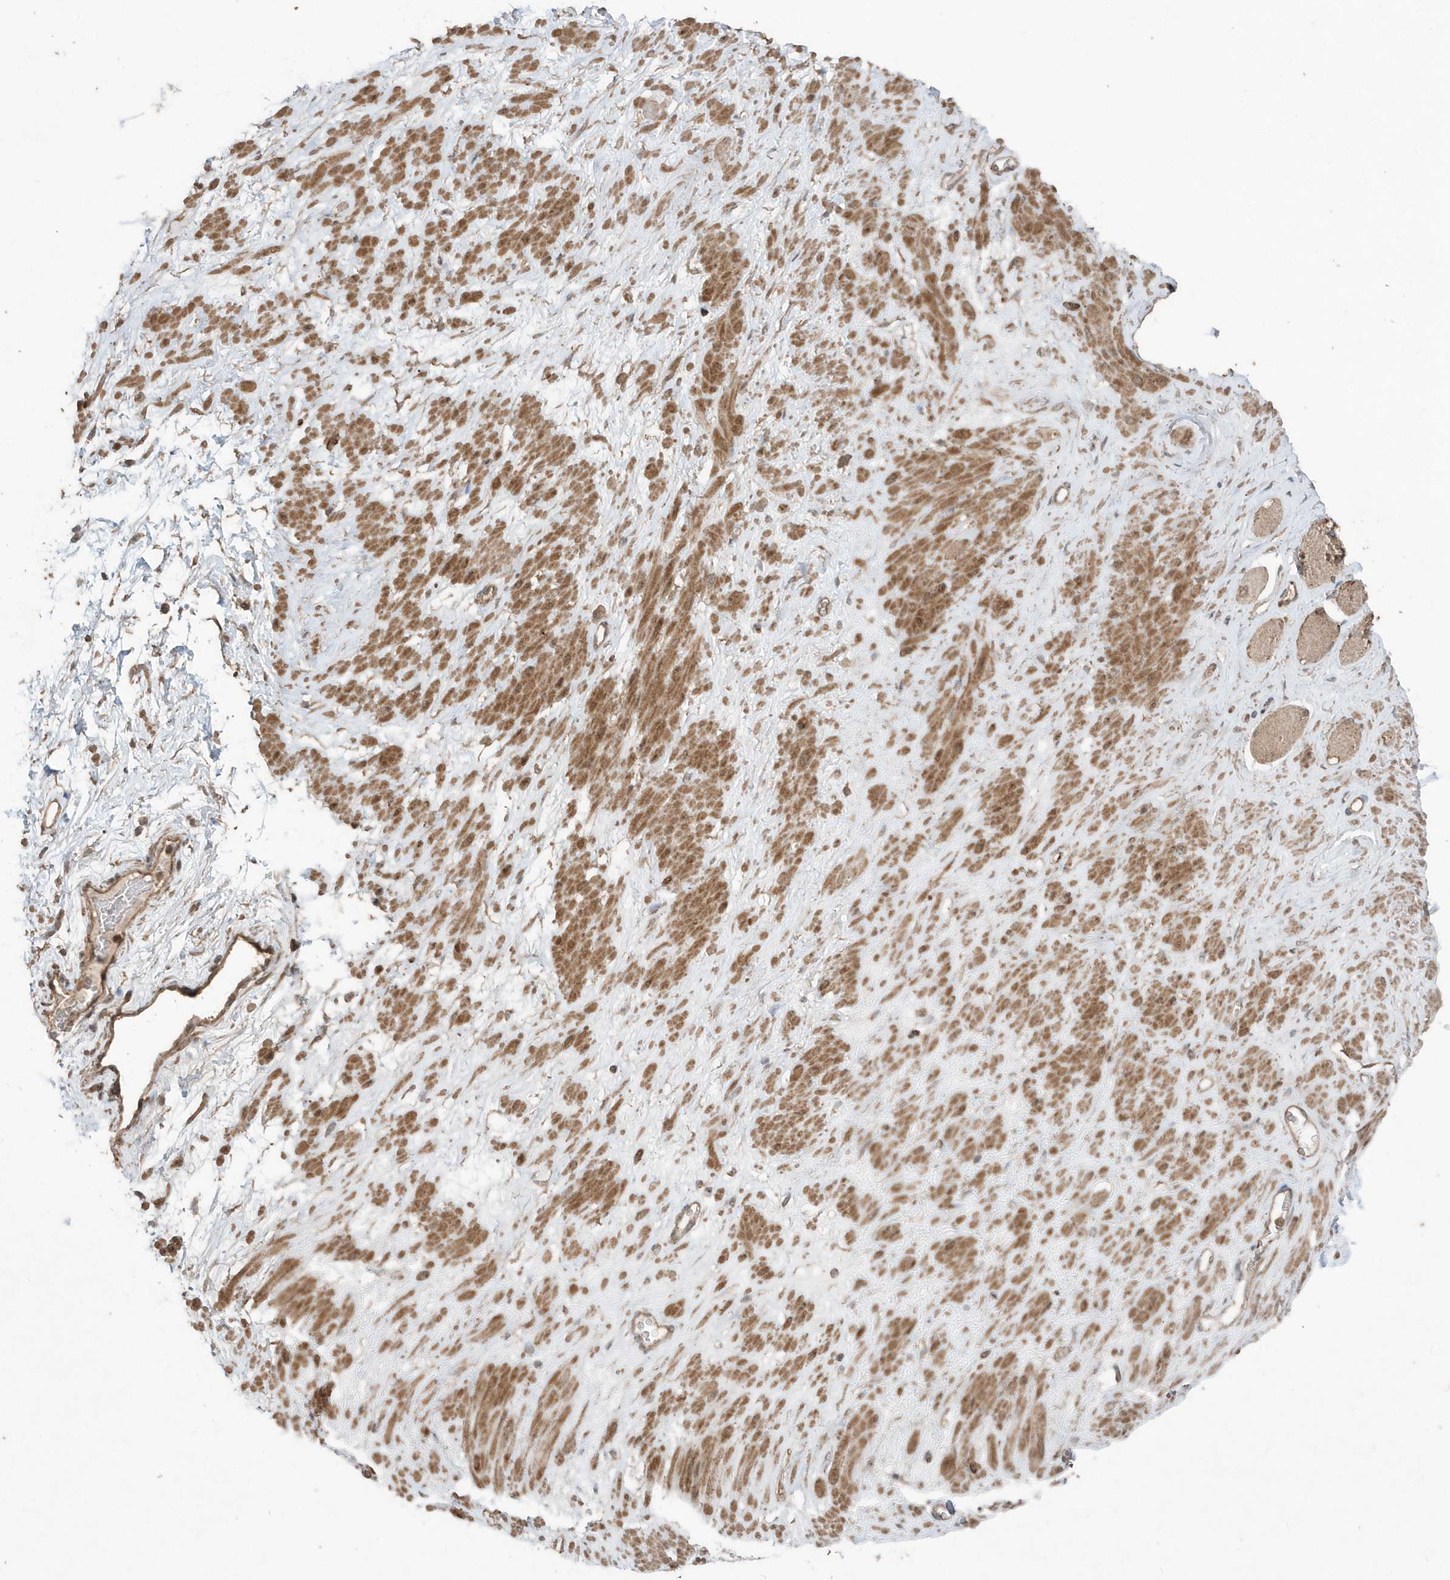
{"staining": {"intensity": "moderate", "quantity": ">75%", "location": "cytoplasmic/membranous,nuclear"}, "tissue": "adipose tissue", "cell_type": "Adipocytes", "image_type": "normal", "snomed": [{"axis": "morphology", "description": "Normal tissue, NOS"}, {"axis": "morphology", "description": "Adenocarcinoma, Low grade"}, {"axis": "topography", "description": "Prostate"}, {"axis": "topography", "description": "Peripheral nerve tissue"}], "caption": "Protein staining of normal adipose tissue demonstrates moderate cytoplasmic/membranous,nuclear positivity in about >75% of adipocytes. (Stains: DAB (3,3'-diaminobenzidine) in brown, nuclei in blue, Microscopy: brightfield microscopy at high magnification).", "gene": "PAXBP1", "patient": {"sex": "male", "age": 63}}